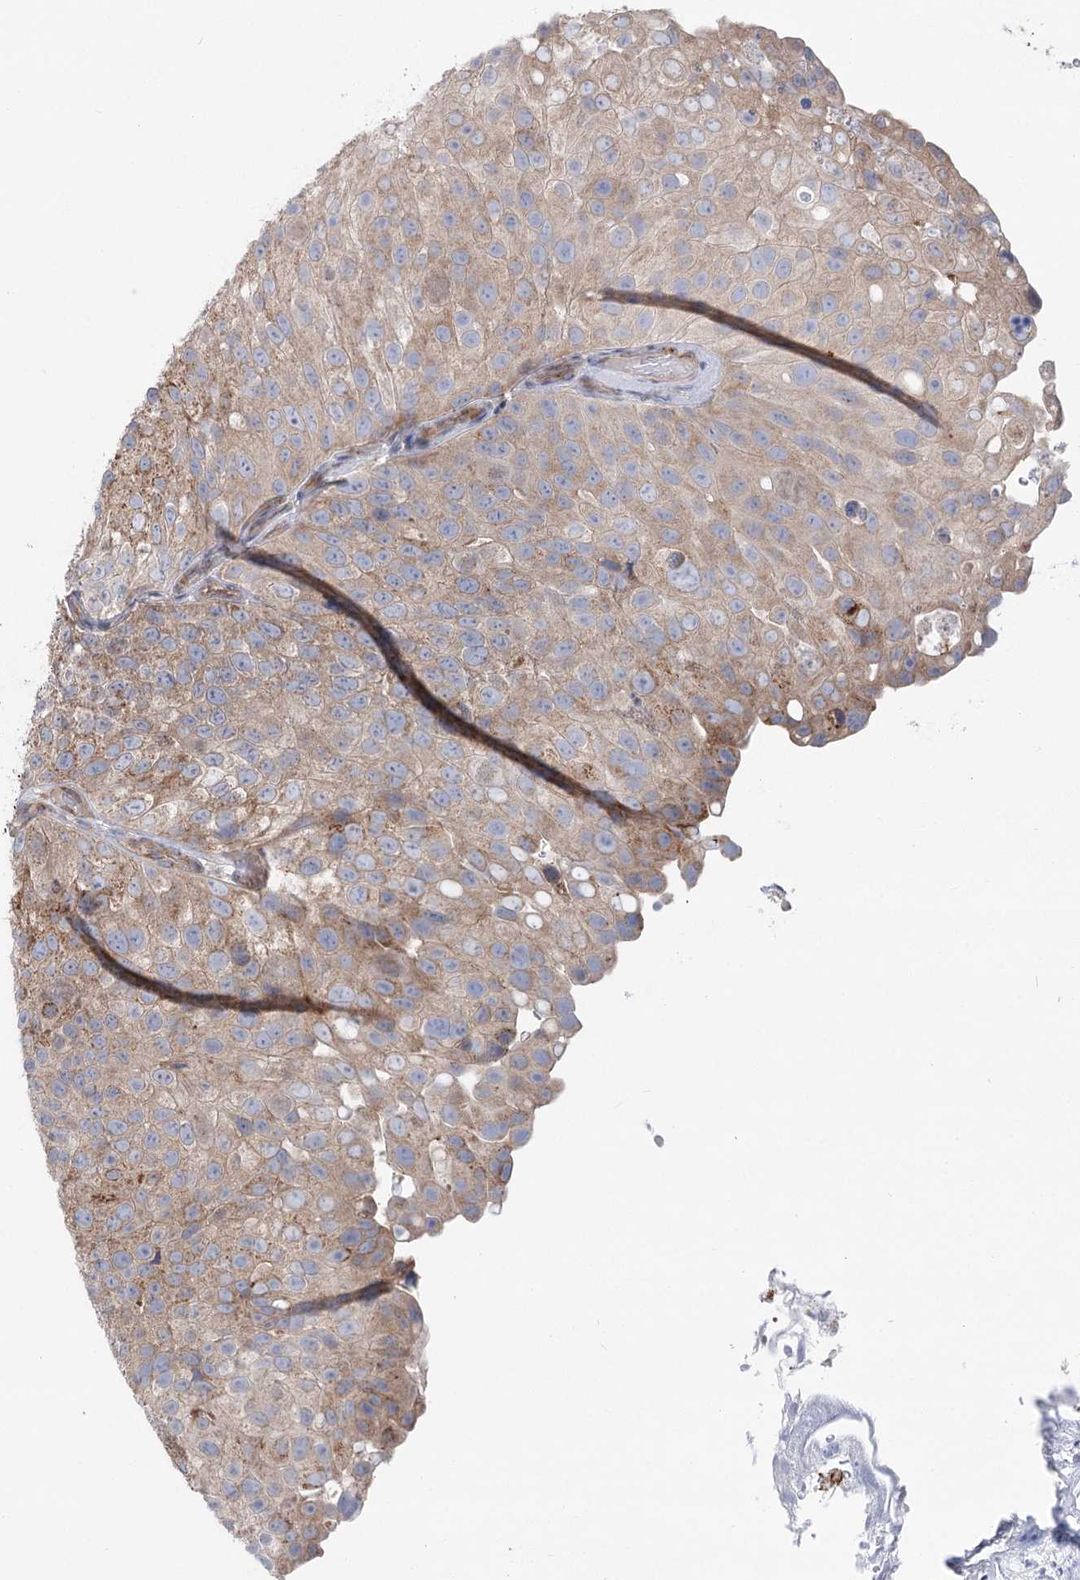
{"staining": {"intensity": "moderate", "quantity": ">75%", "location": "cytoplasmic/membranous"}, "tissue": "urothelial cancer", "cell_type": "Tumor cells", "image_type": "cancer", "snomed": [{"axis": "morphology", "description": "Urothelial carcinoma, Low grade"}, {"axis": "topography", "description": "Urinary bladder"}], "caption": "Brown immunohistochemical staining in urothelial cancer demonstrates moderate cytoplasmic/membranous staining in about >75% of tumor cells.", "gene": "SCN11A", "patient": {"sex": "male", "age": 78}}